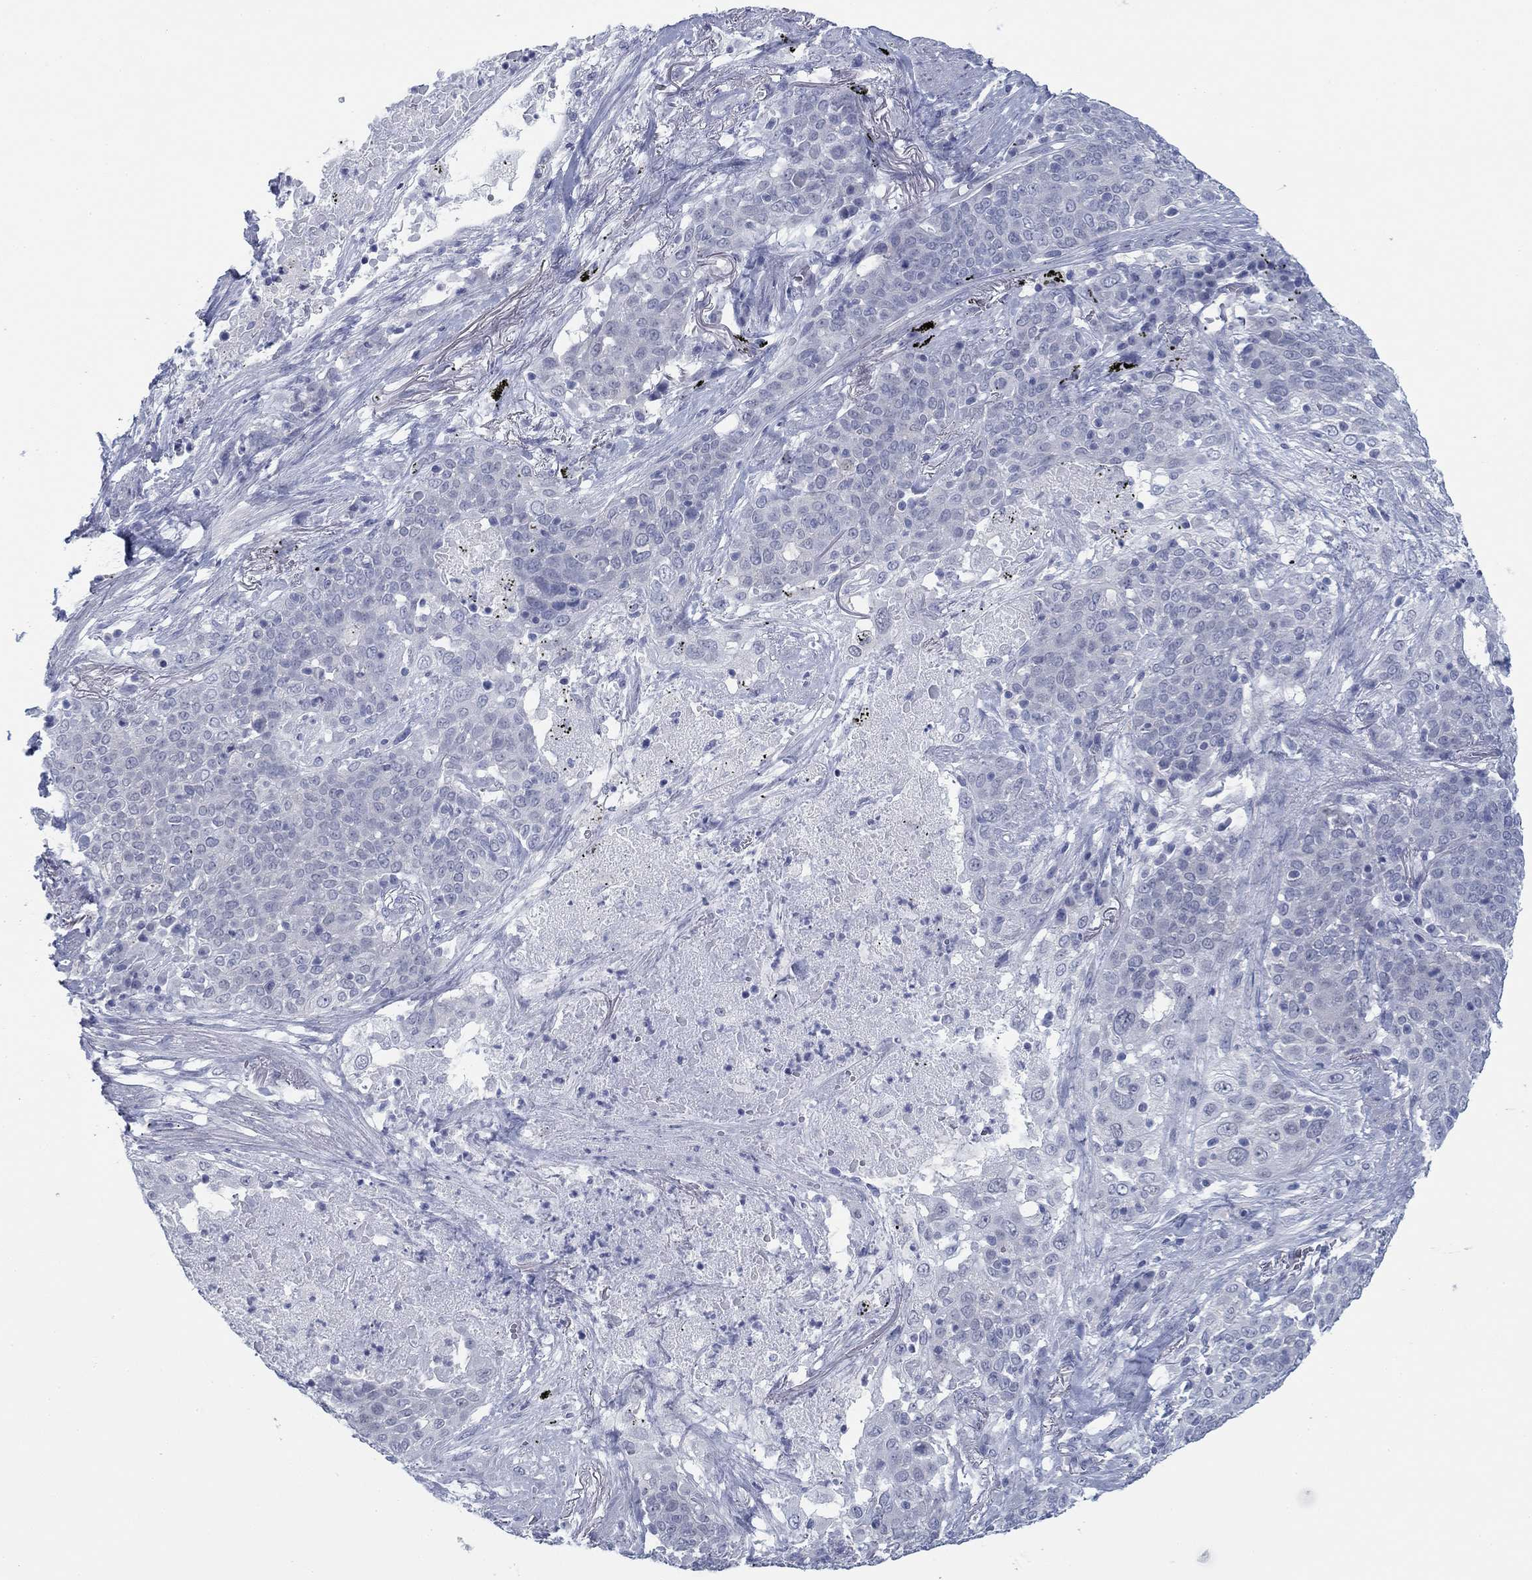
{"staining": {"intensity": "negative", "quantity": "none", "location": "none"}, "tissue": "lung cancer", "cell_type": "Tumor cells", "image_type": "cancer", "snomed": [{"axis": "morphology", "description": "Squamous cell carcinoma, NOS"}, {"axis": "topography", "description": "Lung"}], "caption": "Tumor cells show no significant protein staining in lung cancer (squamous cell carcinoma). Nuclei are stained in blue.", "gene": "DNAL1", "patient": {"sex": "male", "age": 82}}